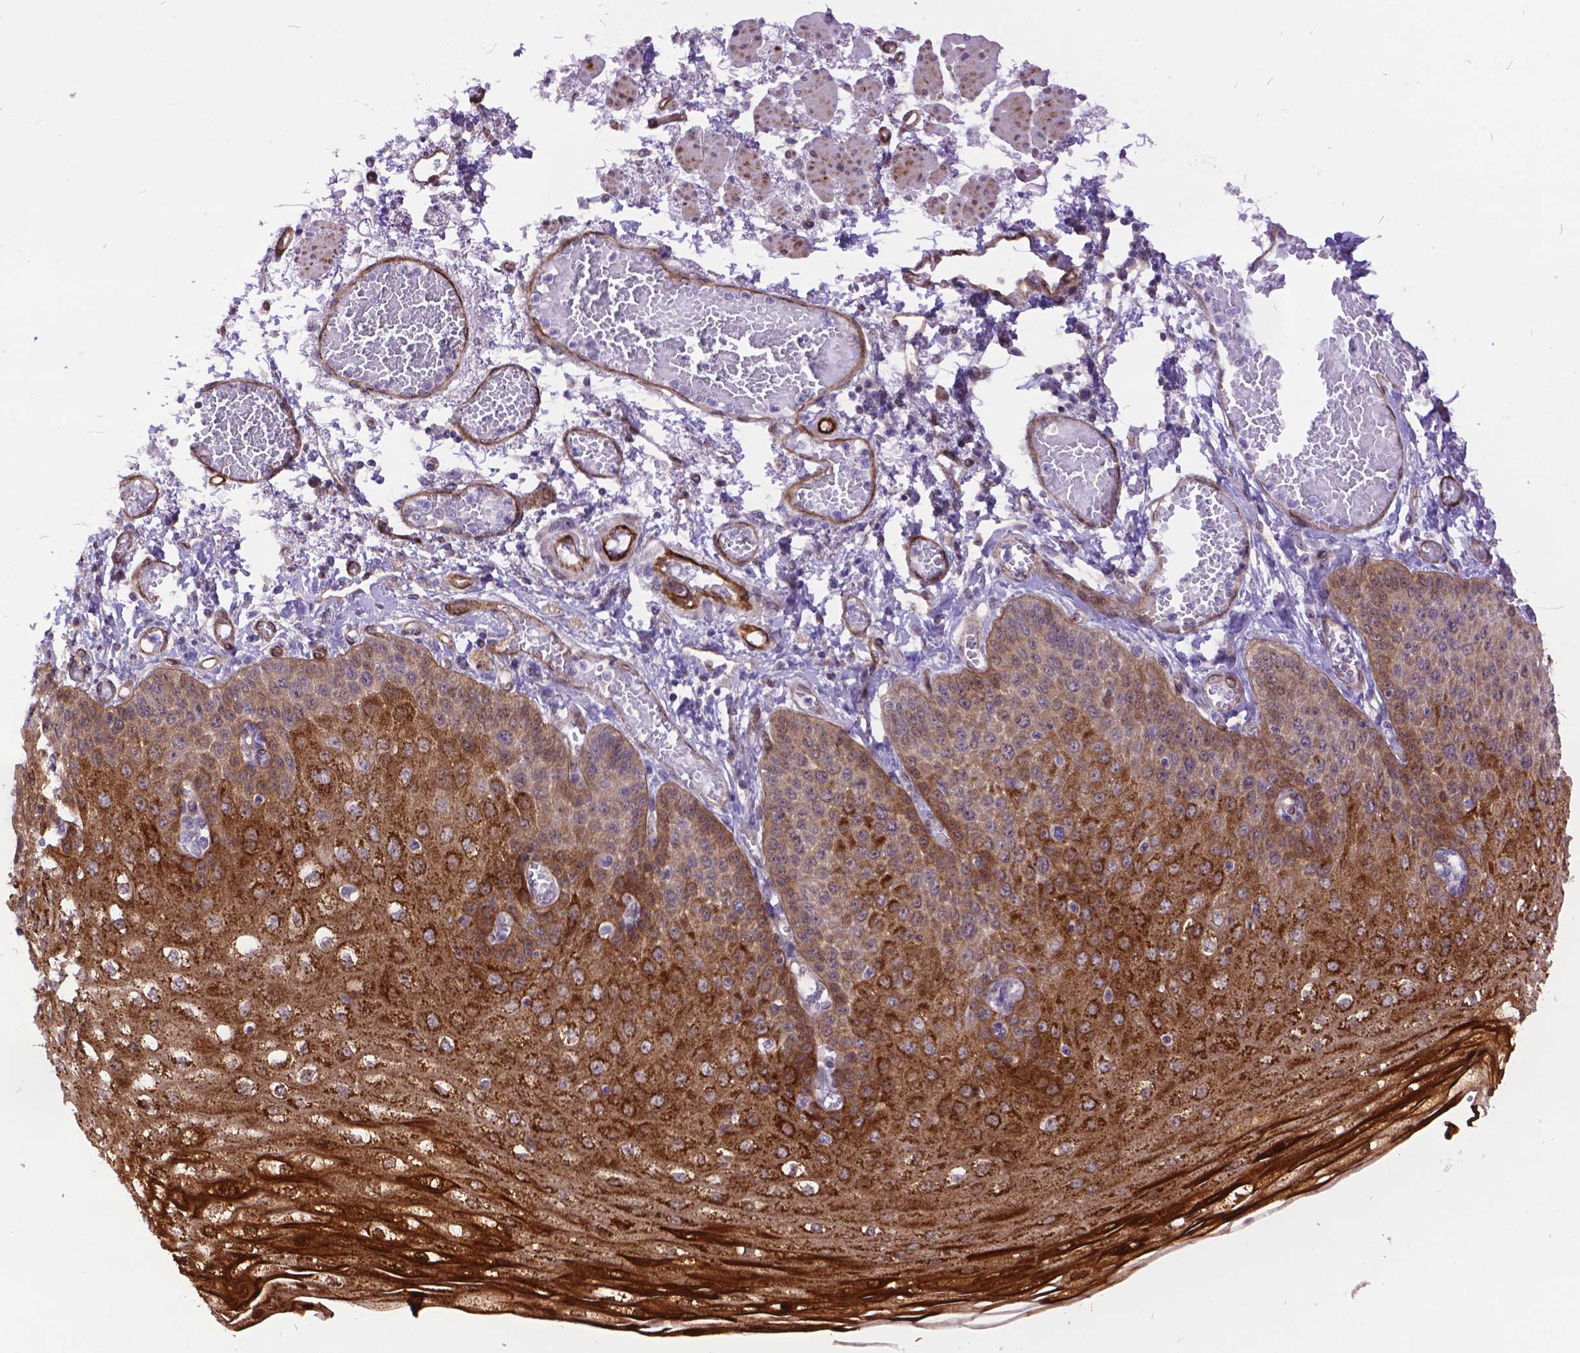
{"staining": {"intensity": "moderate", "quantity": ">75%", "location": "cytoplasmic/membranous"}, "tissue": "esophagus", "cell_type": "Squamous epithelial cells", "image_type": "normal", "snomed": [{"axis": "morphology", "description": "Normal tissue, NOS"}, {"axis": "morphology", "description": "Adenocarcinoma, NOS"}, {"axis": "topography", "description": "Esophagus"}], "caption": "Brown immunohistochemical staining in unremarkable human esophagus displays moderate cytoplasmic/membranous positivity in approximately >75% of squamous epithelial cells.", "gene": "GRB7", "patient": {"sex": "male", "age": 81}}